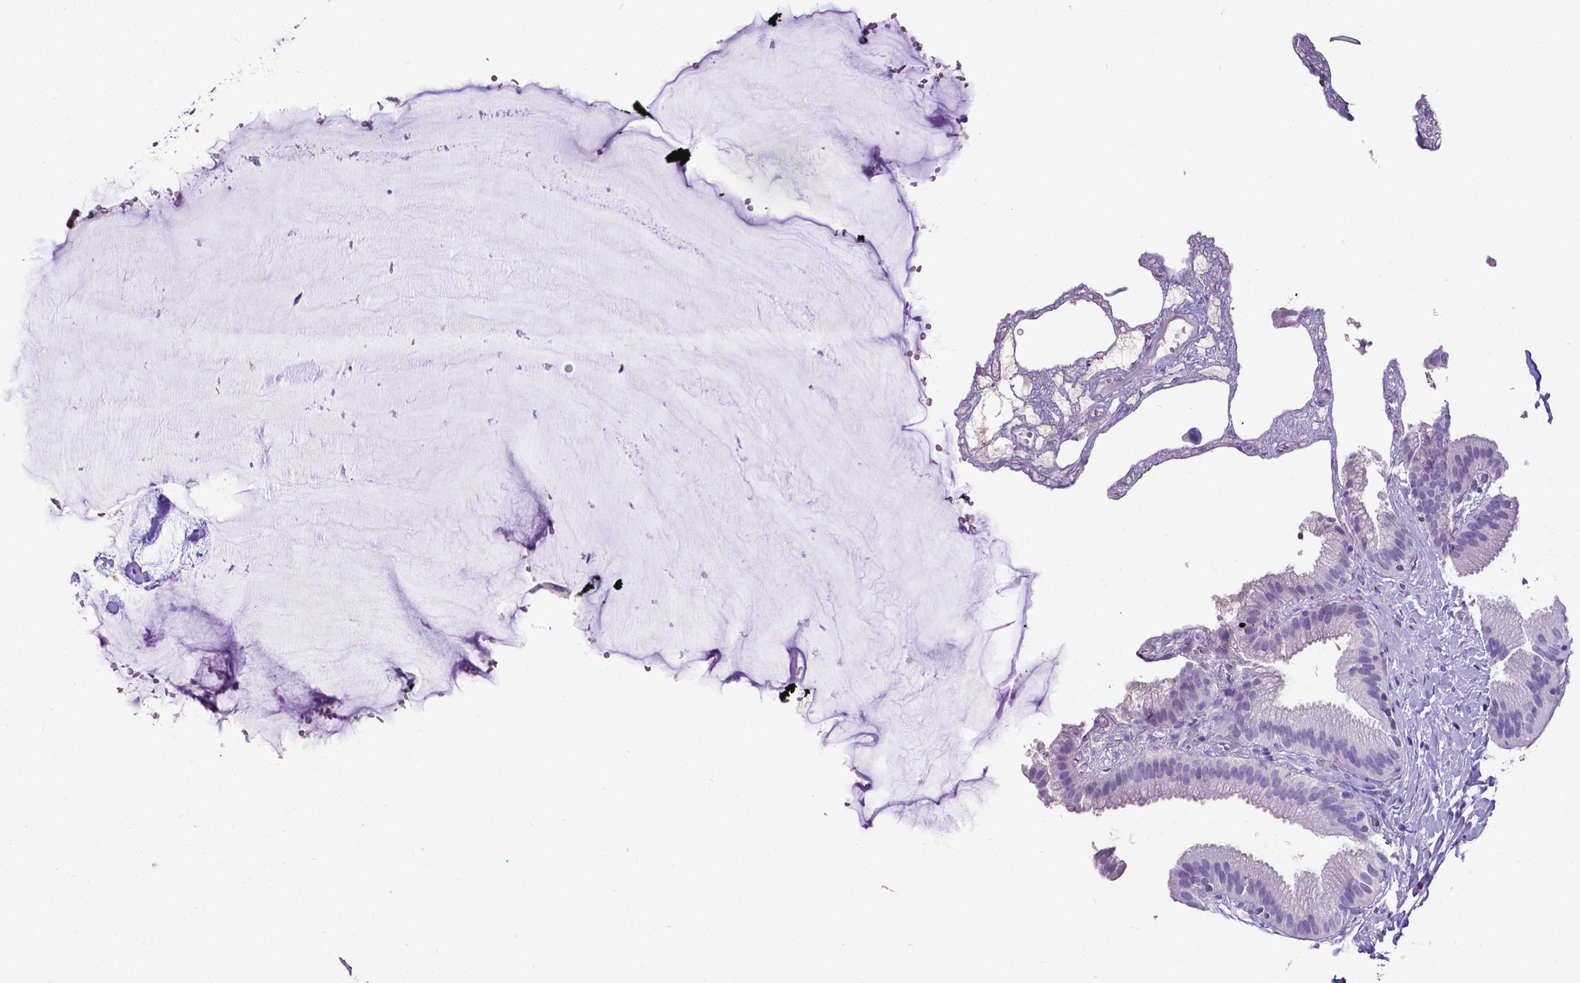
{"staining": {"intensity": "negative", "quantity": "none", "location": "none"}, "tissue": "gallbladder", "cell_type": "Glandular cells", "image_type": "normal", "snomed": [{"axis": "morphology", "description": "Normal tissue, NOS"}, {"axis": "topography", "description": "Gallbladder"}], "caption": "DAB immunohistochemical staining of benign human gallbladder shows no significant staining in glandular cells. (IHC, brightfield microscopy, high magnification).", "gene": "SATB2", "patient": {"sex": "female", "age": 63}}